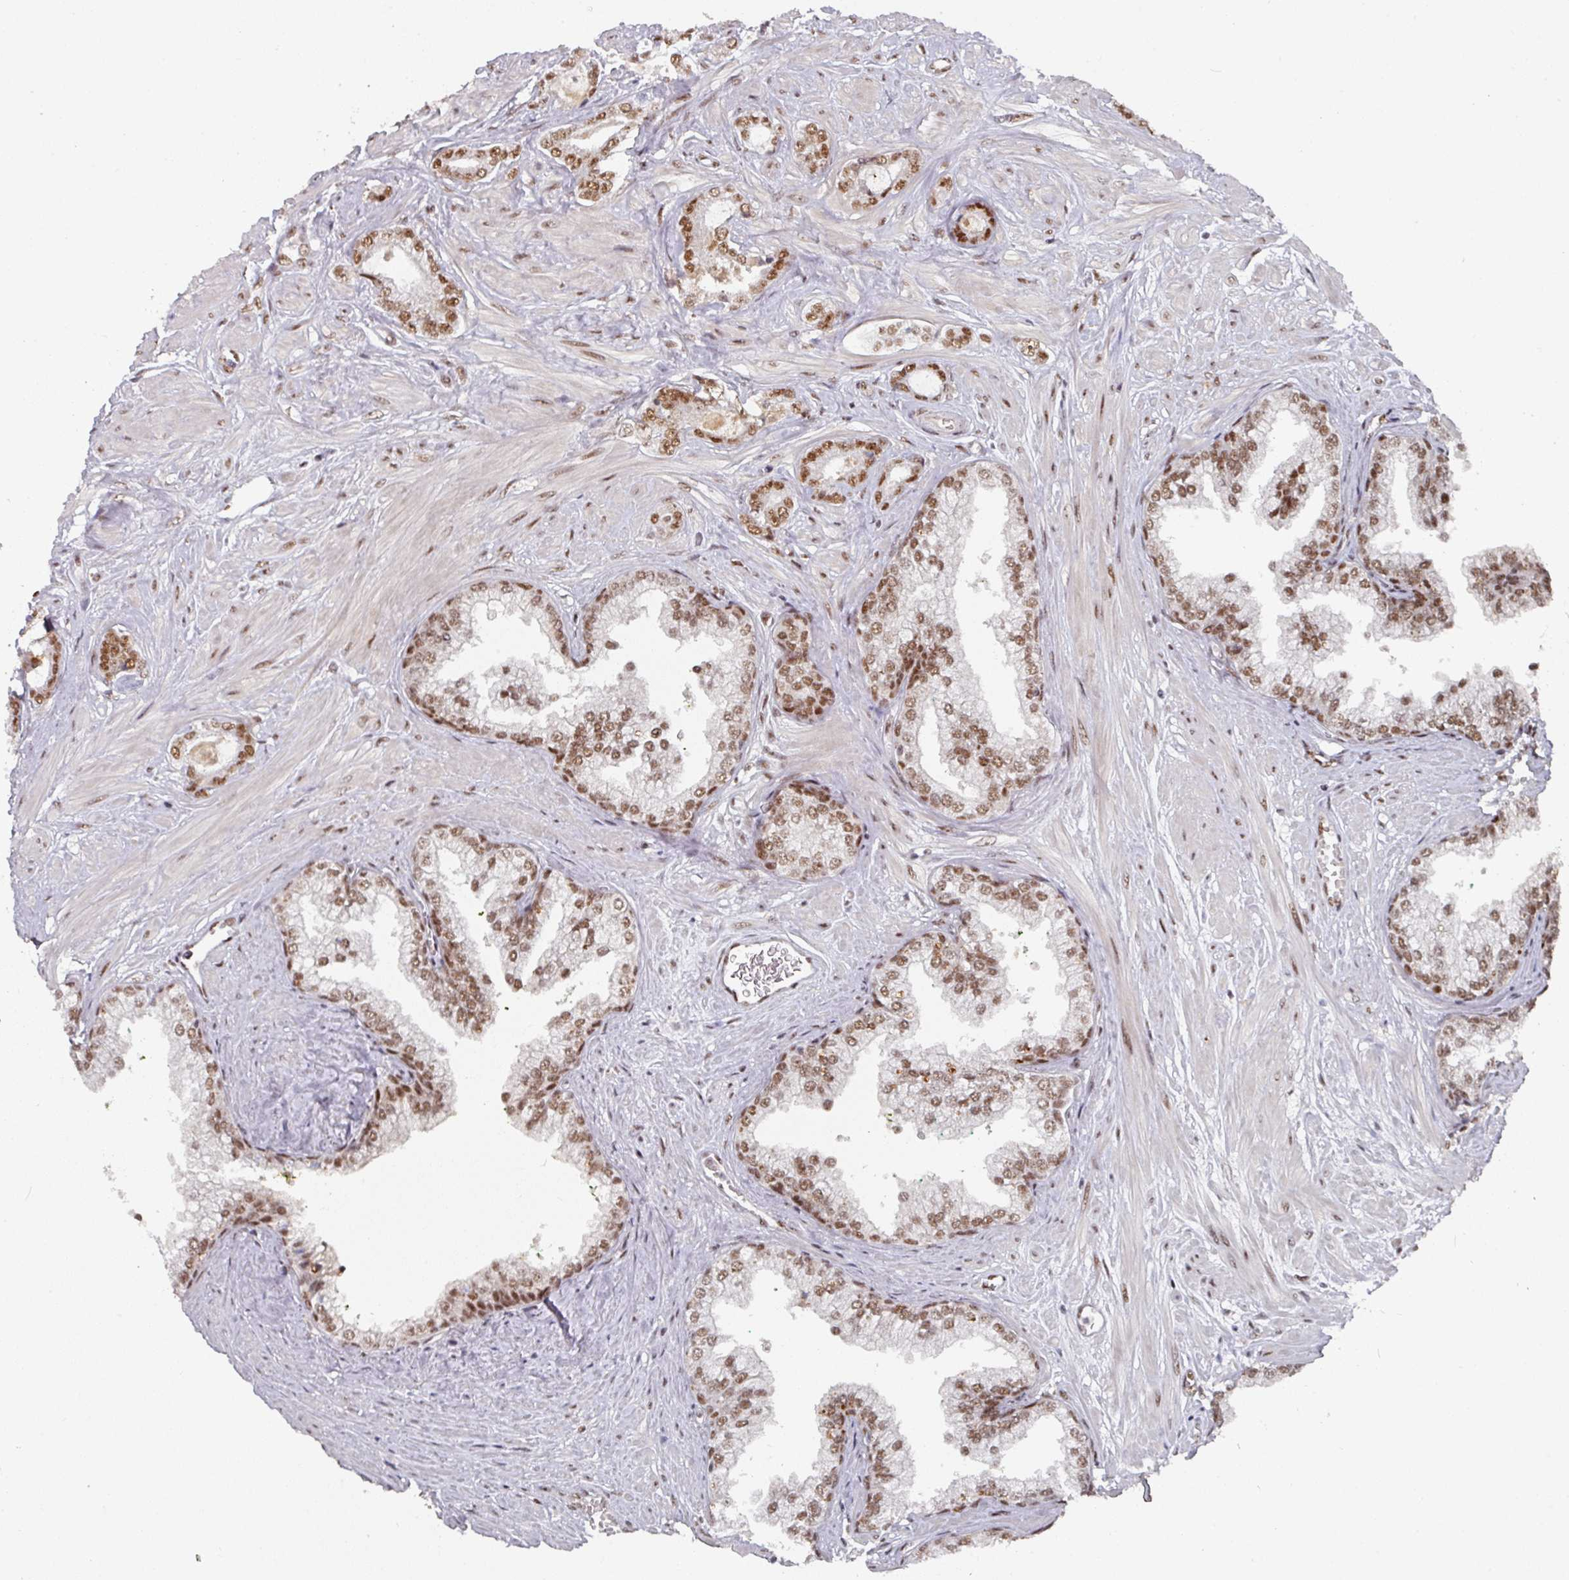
{"staining": {"intensity": "moderate", "quantity": ">75%", "location": "nuclear"}, "tissue": "prostate cancer", "cell_type": "Tumor cells", "image_type": "cancer", "snomed": [{"axis": "morphology", "description": "Adenocarcinoma, Low grade"}, {"axis": "topography", "description": "Prostate"}], "caption": "The photomicrograph reveals a brown stain indicating the presence of a protein in the nuclear of tumor cells in prostate cancer (low-grade adenocarcinoma).", "gene": "MEPCE", "patient": {"sex": "male", "age": 60}}